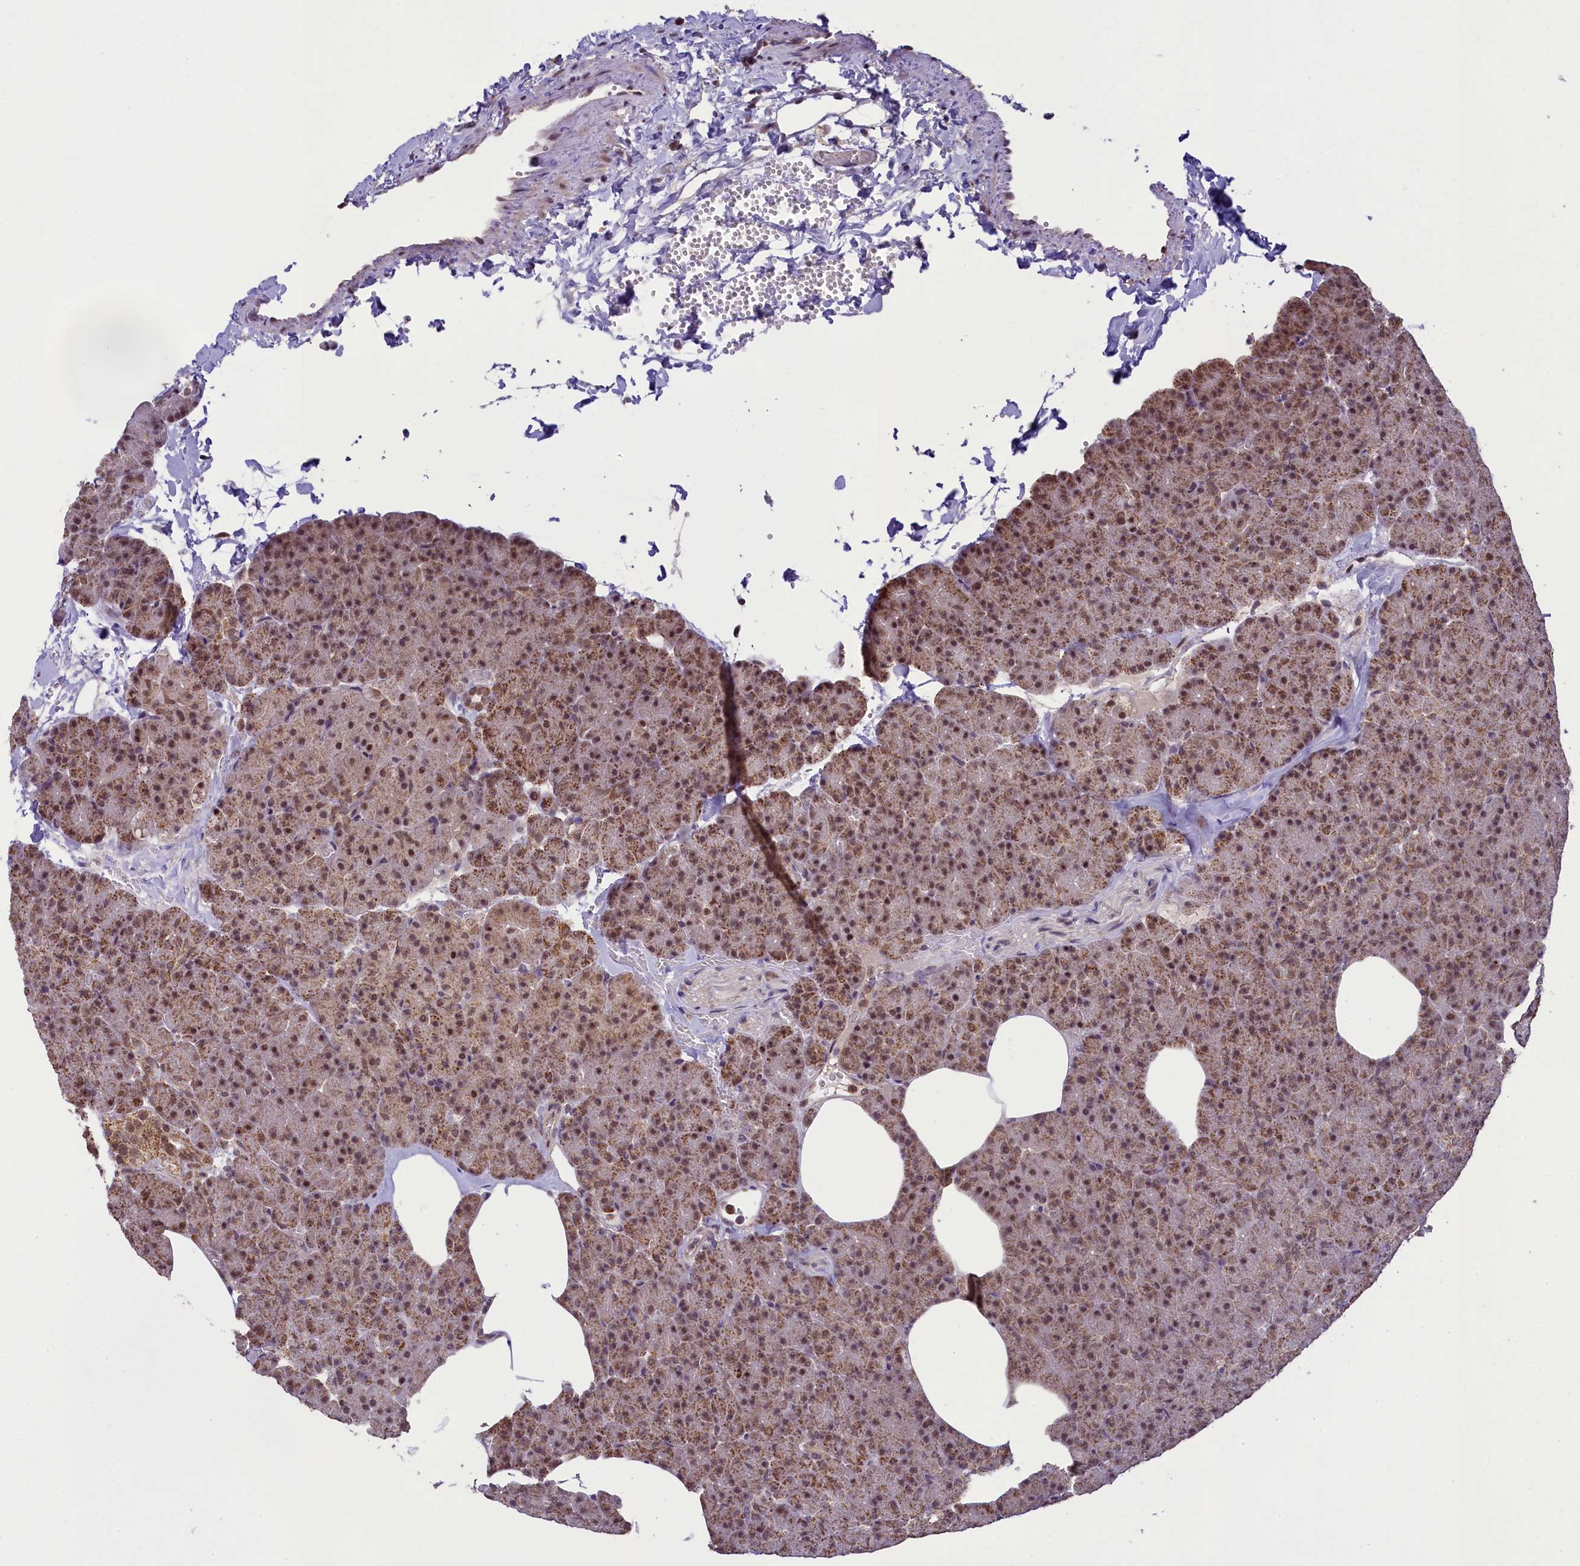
{"staining": {"intensity": "moderate", "quantity": ">75%", "location": "cytoplasmic/membranous,nuclear"}, "tissue": "pancreas", "cell_type": "Exocrine glandular cells", "image_type": "normal", "snomed": [{"axis": "morphology", "description": "Normal tissue, NOS"}, {"axis": "morphology", "description": "Carcinoid, malignant, NOS"}, {"axis": "topography", "description": "Pancreas"}], "caption": "Immunohistochemistry (IHC) of benign human pancreas demonstrates medium levels of moderate cytoplasmic/membranous,nuclear staining in about >75% of exocrine glandular cells. The staining was performed using DAB (3,3'-diaminobenzidine) to visualize the protein expression in brown, while the nuclei were stained in blue with hematoxylin (Magnification: 20x).", "gene": "PAF1", "patient": {"sex": "female", "age": 35}}